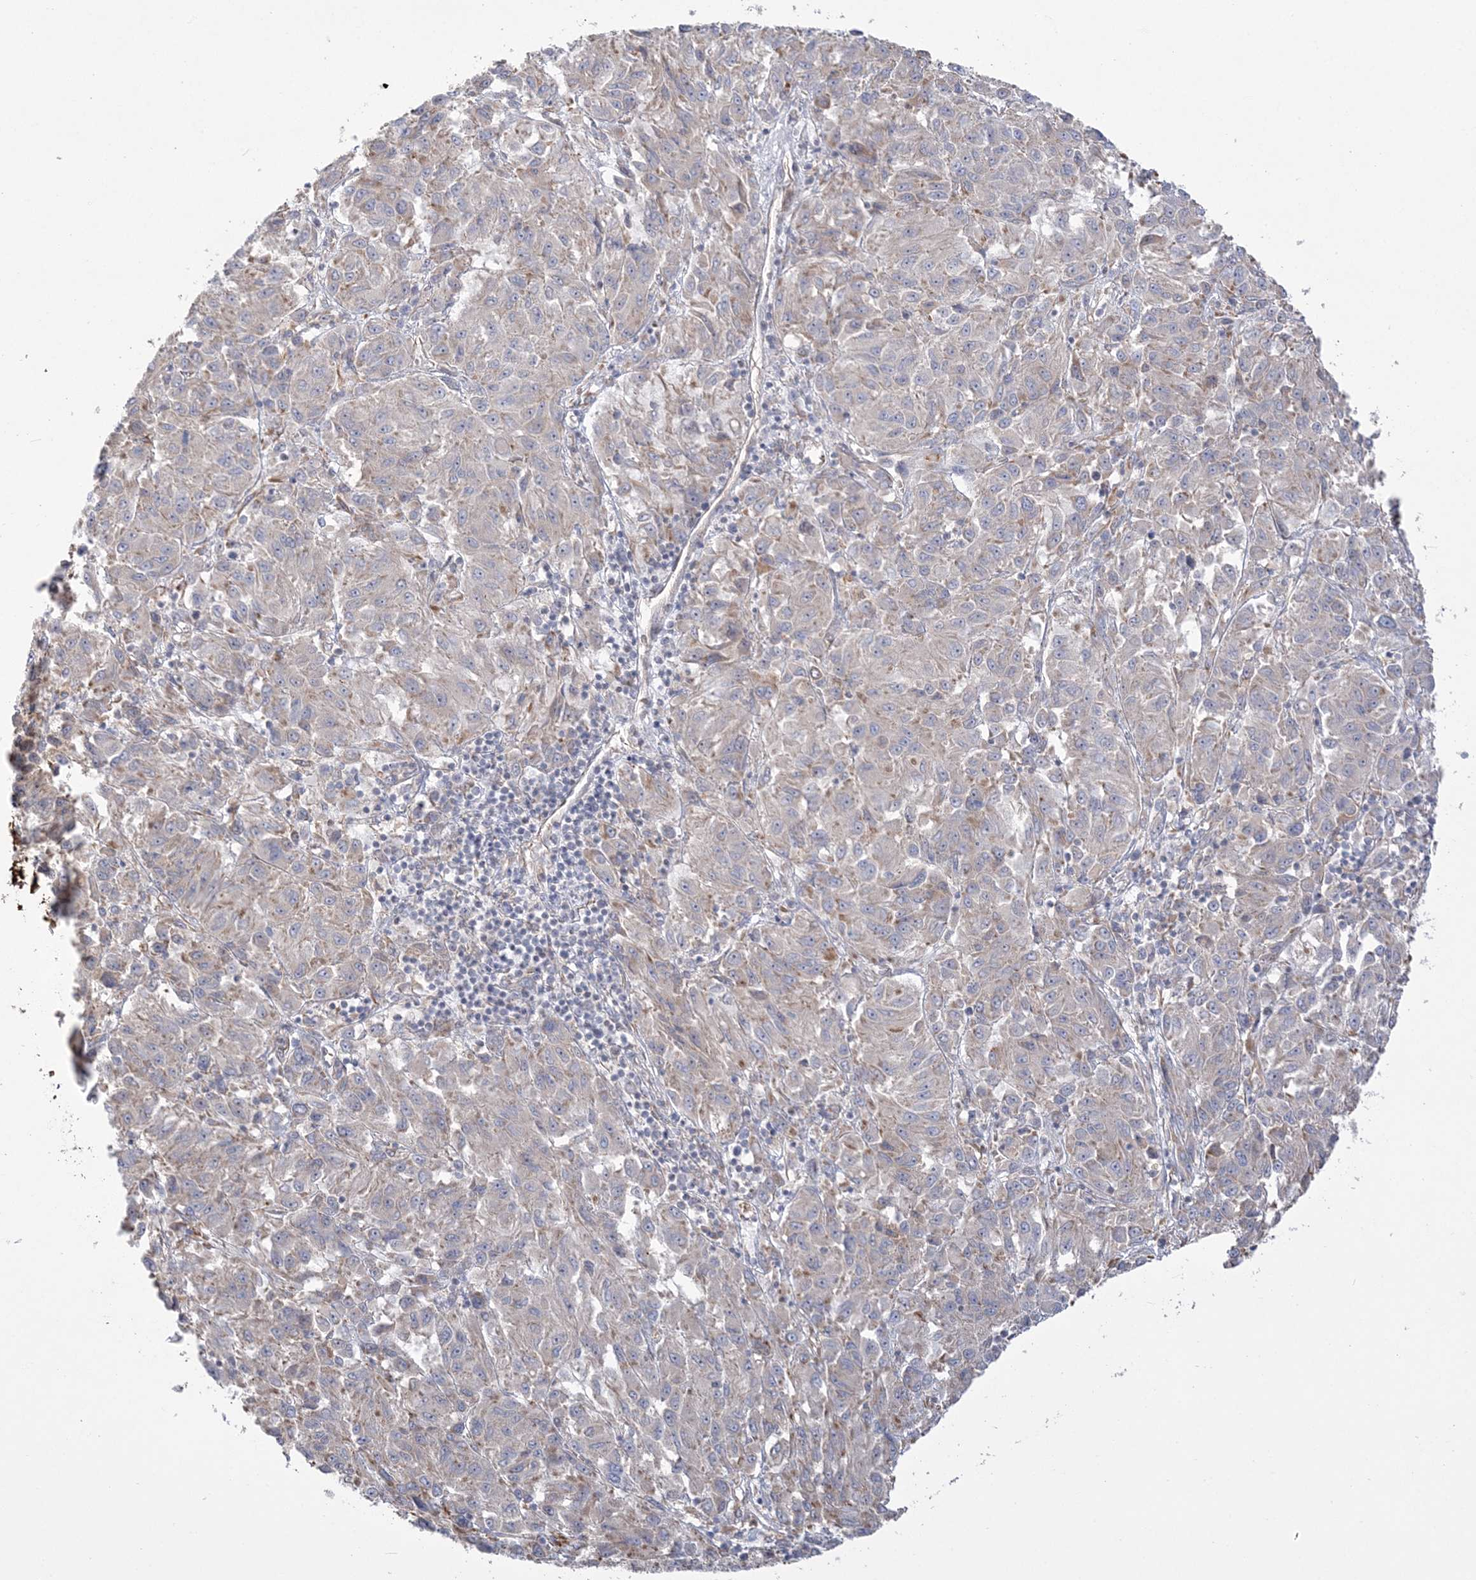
{"staining": {"intensity": "negative", "quantity": "none", "location": "none"}, "tissue": "melanoma", "cell_type": "Tumor cells", "image_type": "cancer", "snomed": [{"axis": "morphology", "description": "Malignant melanoma, Metastatic site"}, {"axis": "topography", "description": "Lung"}], "caption": "There is no significant expression in tumor cells of melanoma.", "gene": "ZNF821", "patient": {"sex": "male", "age": 64}}